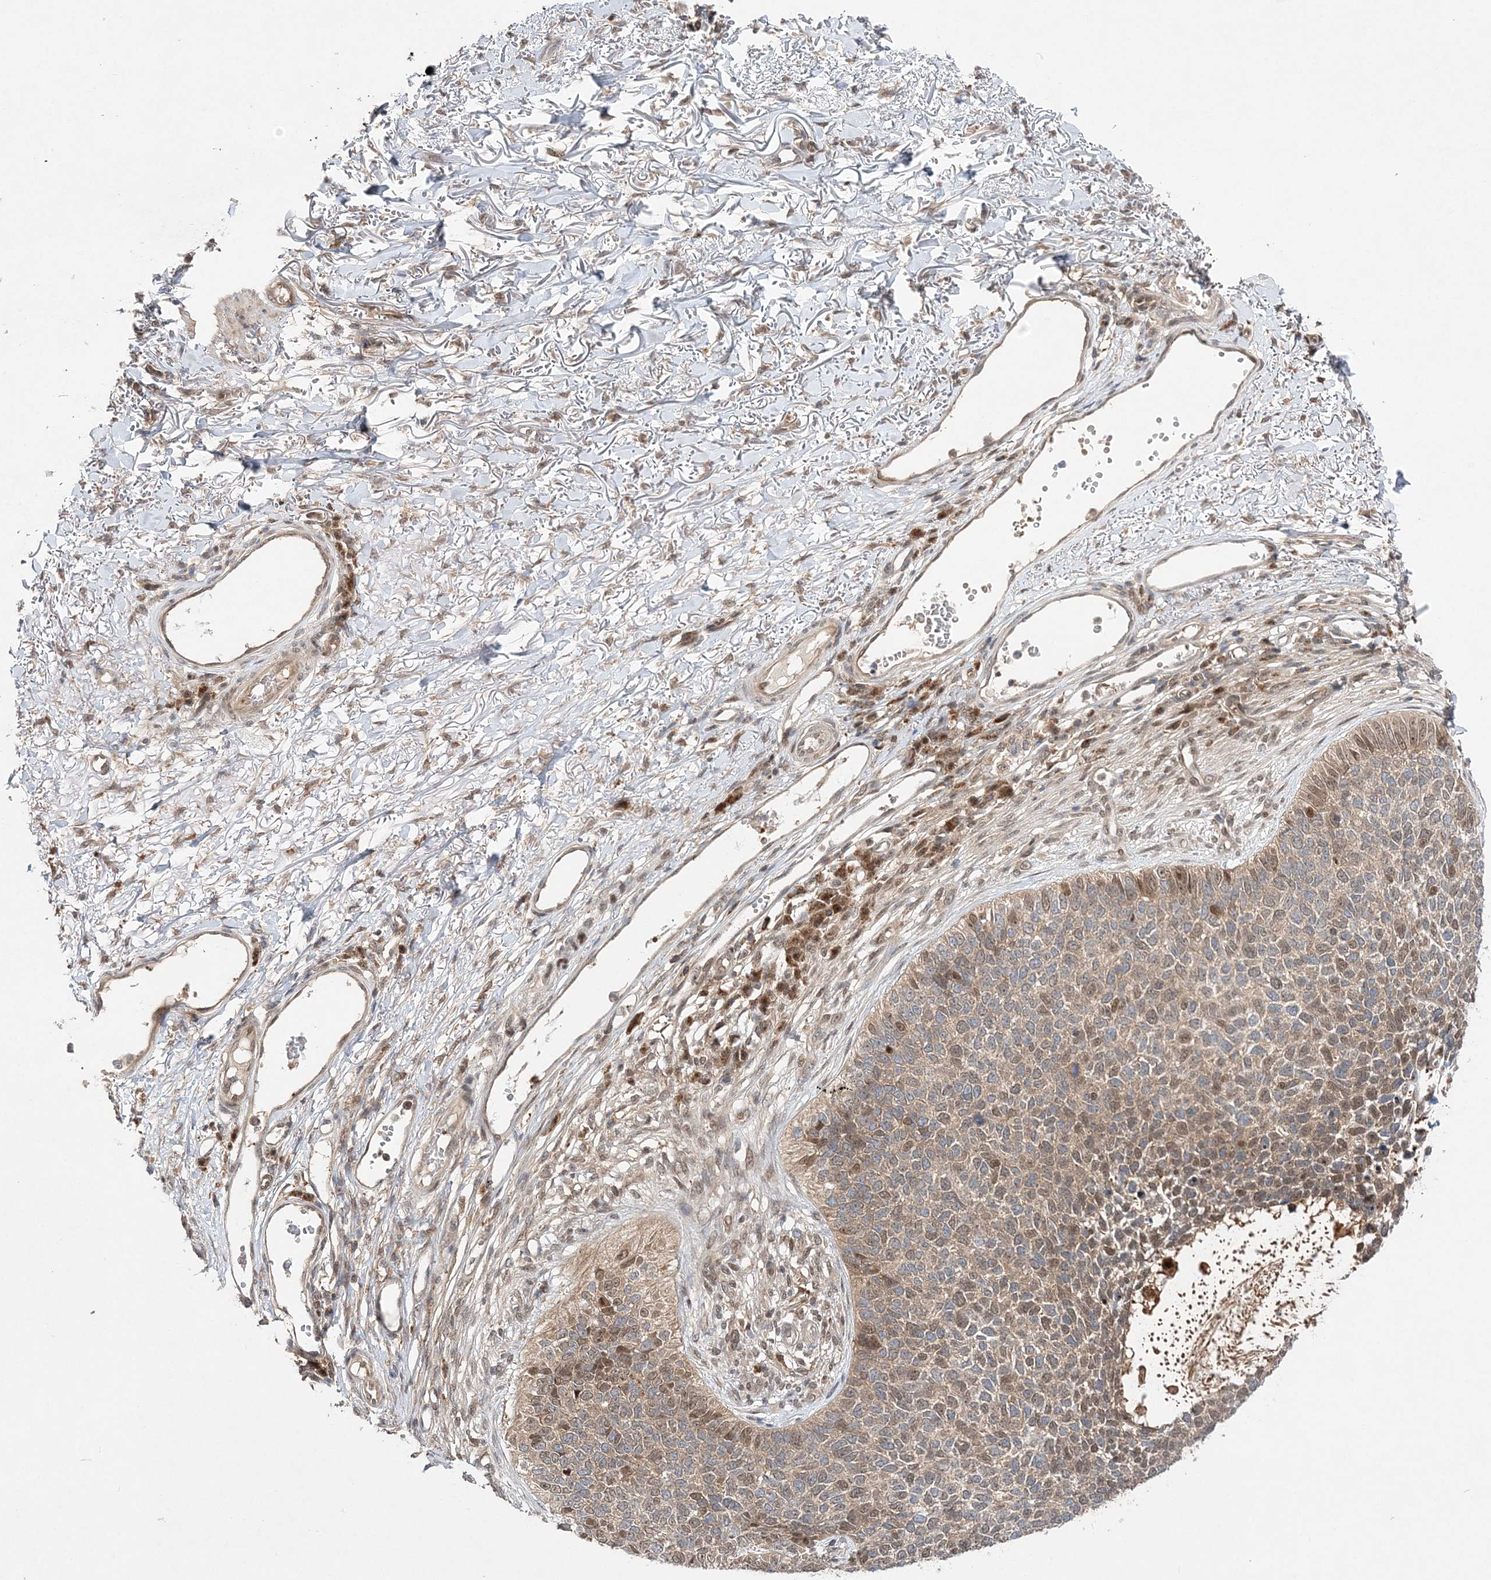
{"staining": {"intensity": "weak", "quantity": "25%-75%", "location": "cytoplasmic/membranous,nuclear"}, "tissue": "skin cancer", "cell_type": "Tumor cells", "image_type": "cancer", "snomed": [{"axis": "morphology", "description": "Basal cell carcinoma"}, {"axis": "topography", "description": "Skin"}], "caption": "Skin basal cell carcinoma stained with immunohistochemistry reveals weak cytoplasmic/membranous and nuclear positivity in about 25%-75% of tumor cells. Immunohistochemistry stains the protein in brown and the nuclei are stained blue.", "gene": "NIF3L1", "patient": {"sex": "female", "age": 84}}